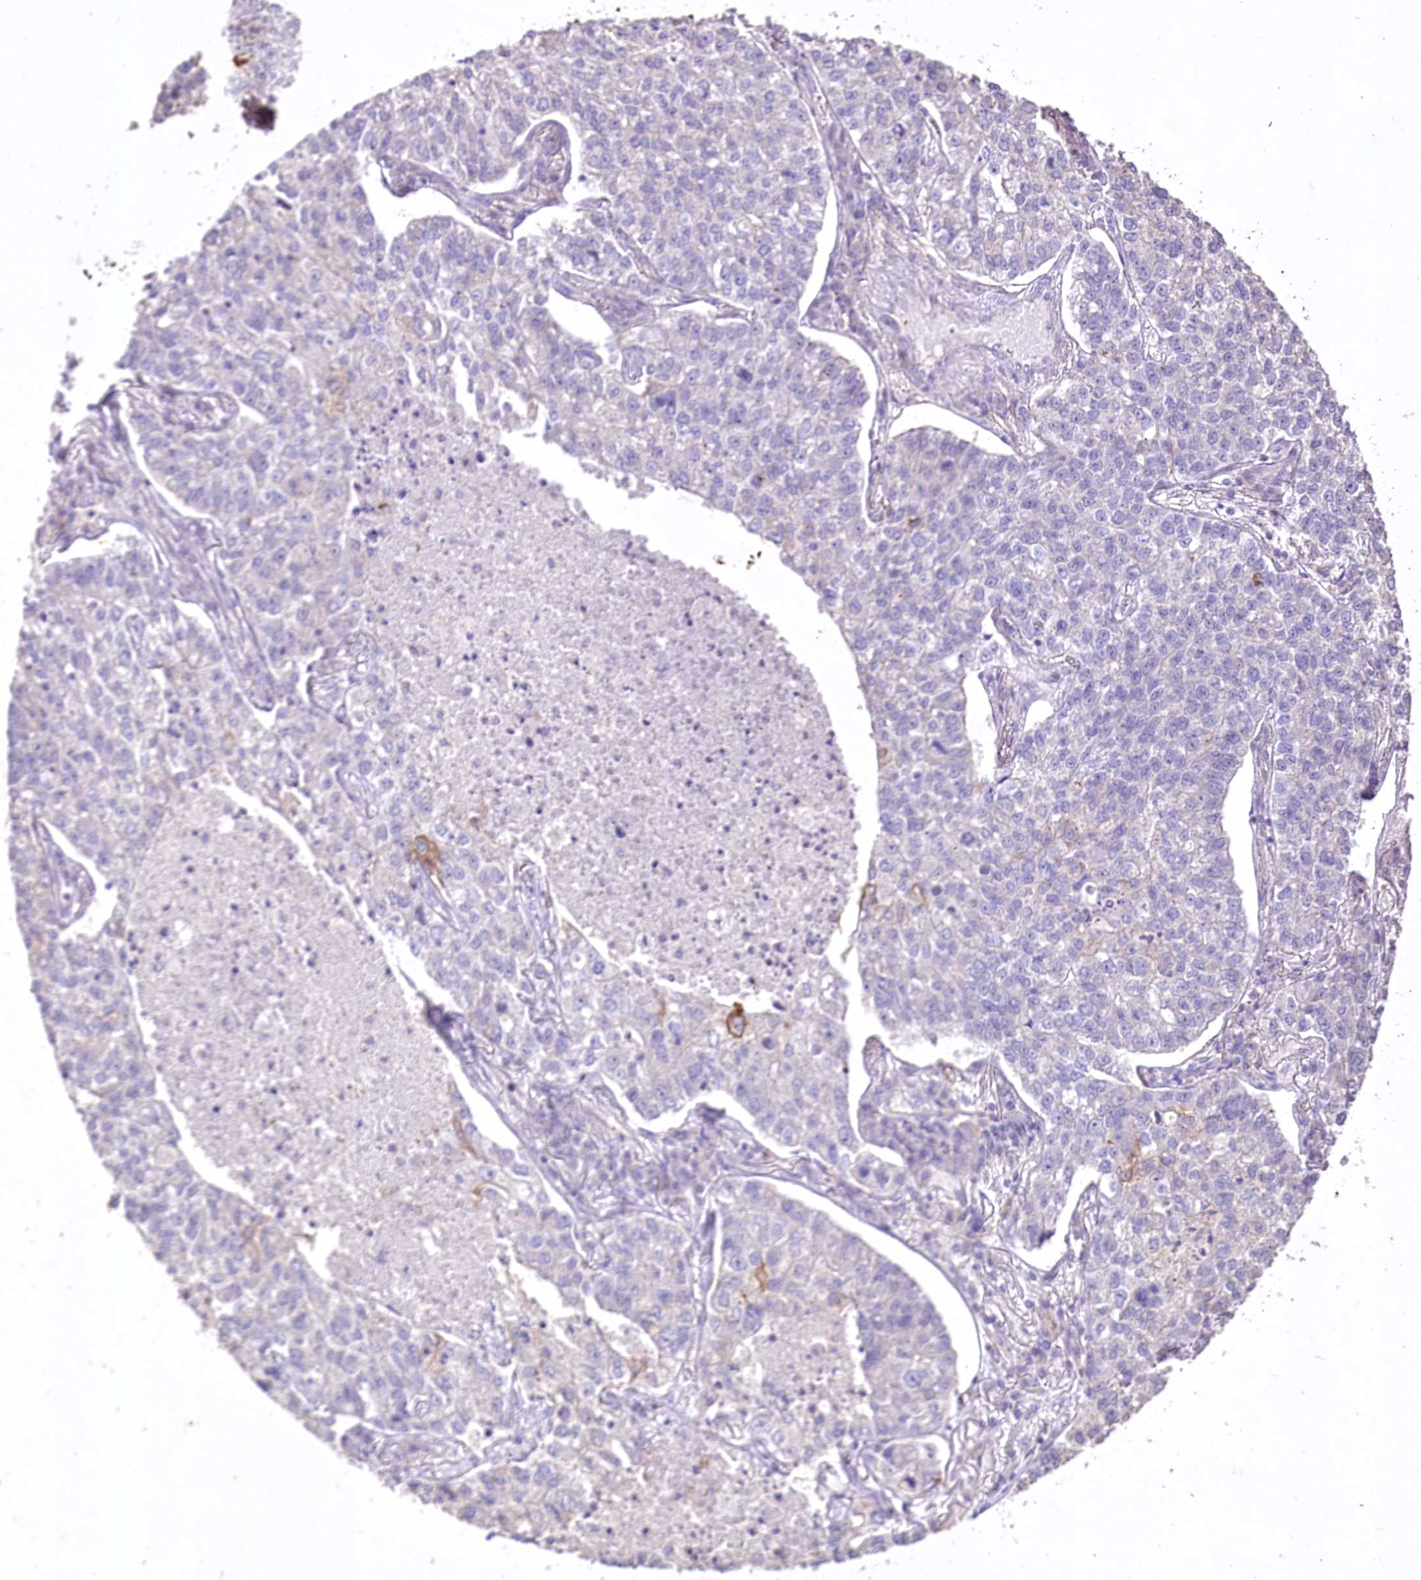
{"staining": {"intensity": "negative", "quantity": "none", "location": "none"}, "tissue": "lung cancer", "cell_type": "Tumor cells", "image_type": "cancer", "snomed": [{"axis": "morphology", "description": "Adenocarcinoma, NOS"}, {"axis": "topography", "description": "Lung"}], "caption": "IHC histopathology image of human lung cancer stained for a protein (brown), which reveals no positivity in tumor cells.", "gene": "ENPP1", "patient": {"sex": "male", "age": 49}}